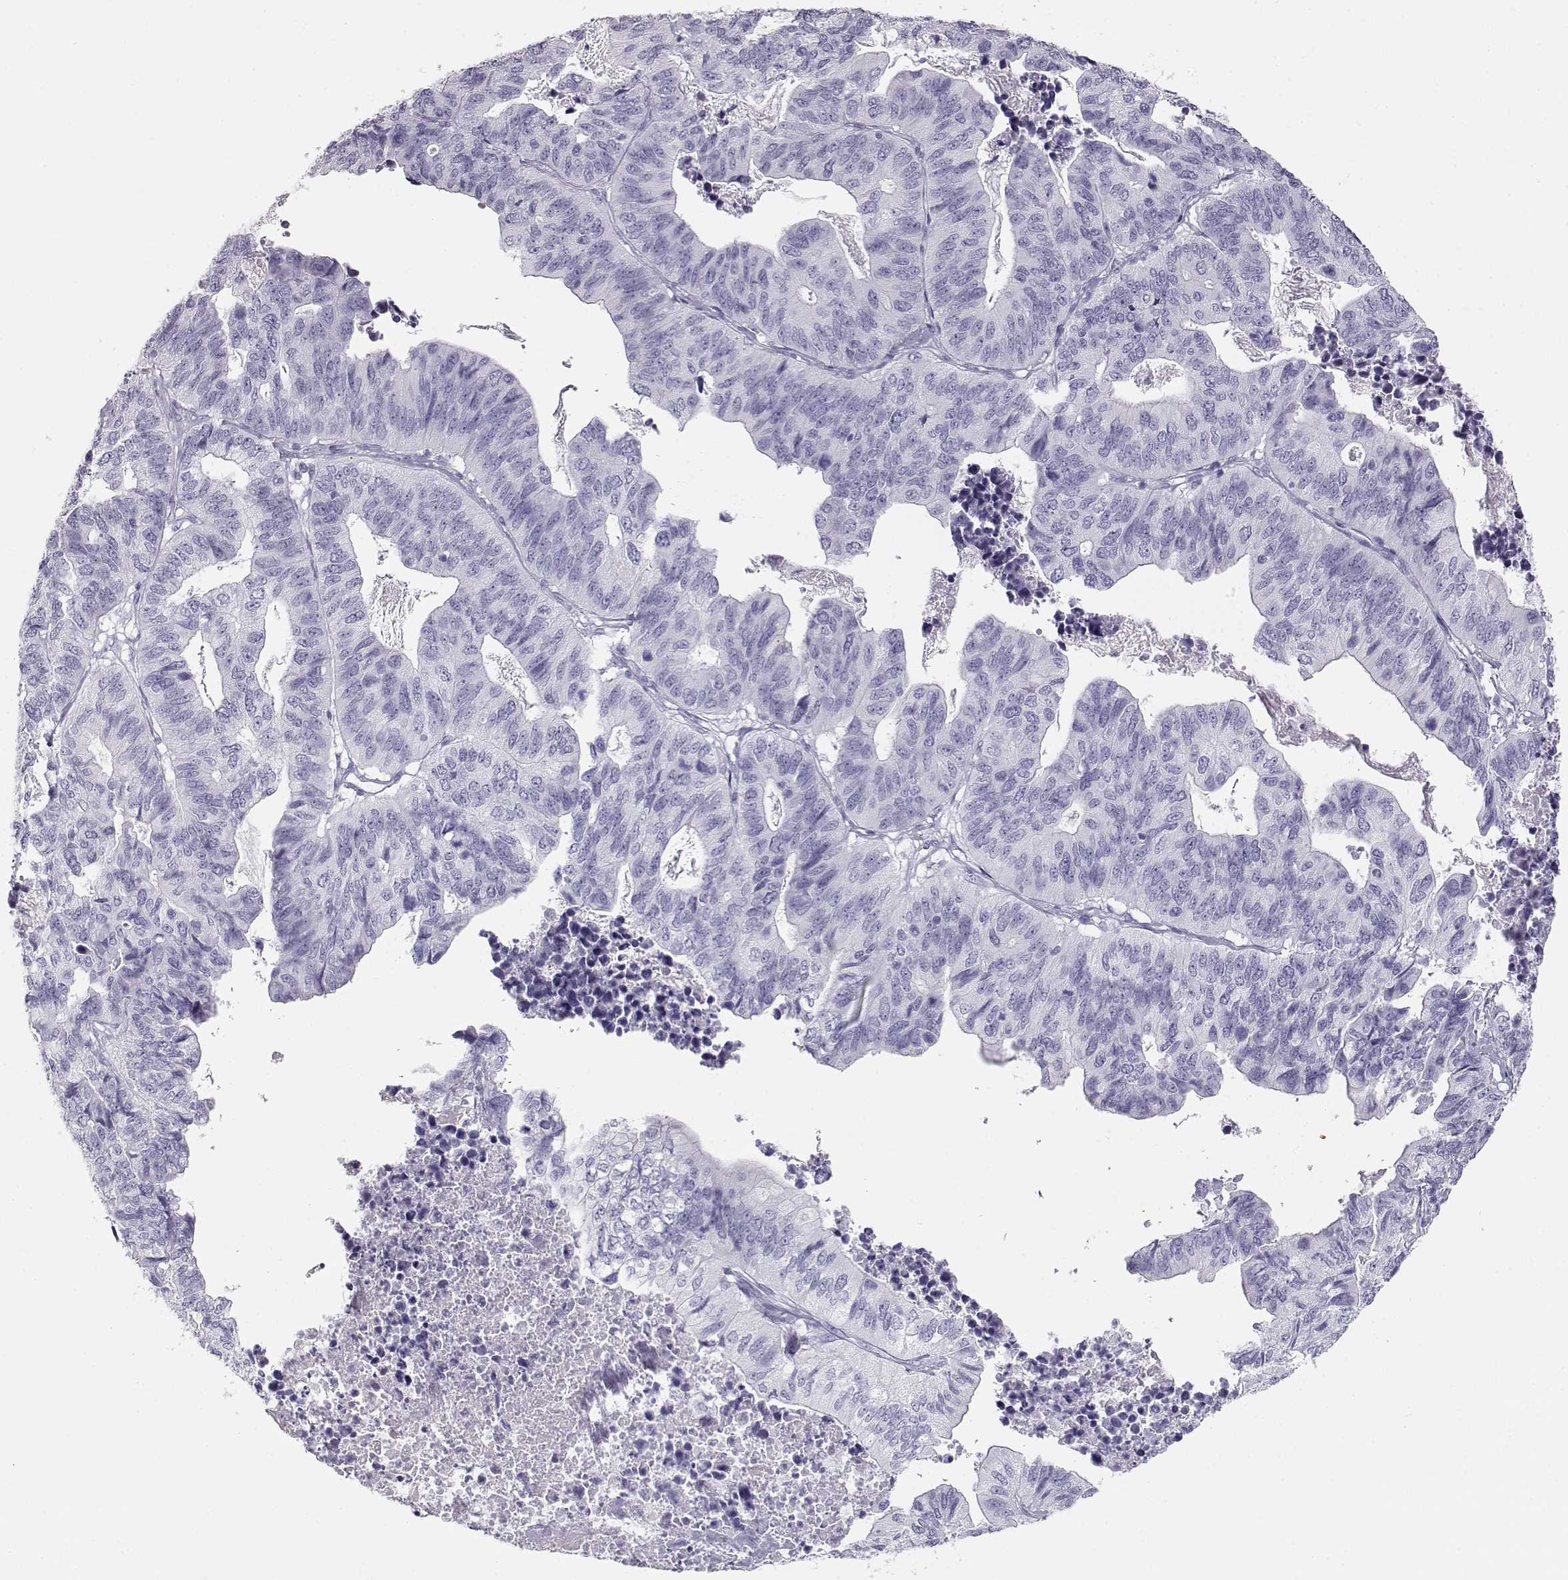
{"staining": {"intensity": "negative", "quantity": "none", "location": "none"}, "tissue": "stomach cancer", "cell_type": "Tumor cells", "image_type": "cancer", "snomed": [{"axis": "morphology", "description": "Adenocarcinoma, NOS"}, {"axis": "topography", "description": "Stomach, upper"}], "caption": "This is an immunohistochemistry (IHC) photomicrograph of human stomach cancer. There is no positivity in tumor cells.", "gene": "TKTL1", "patient": {"sex": "female", "age": 67}}